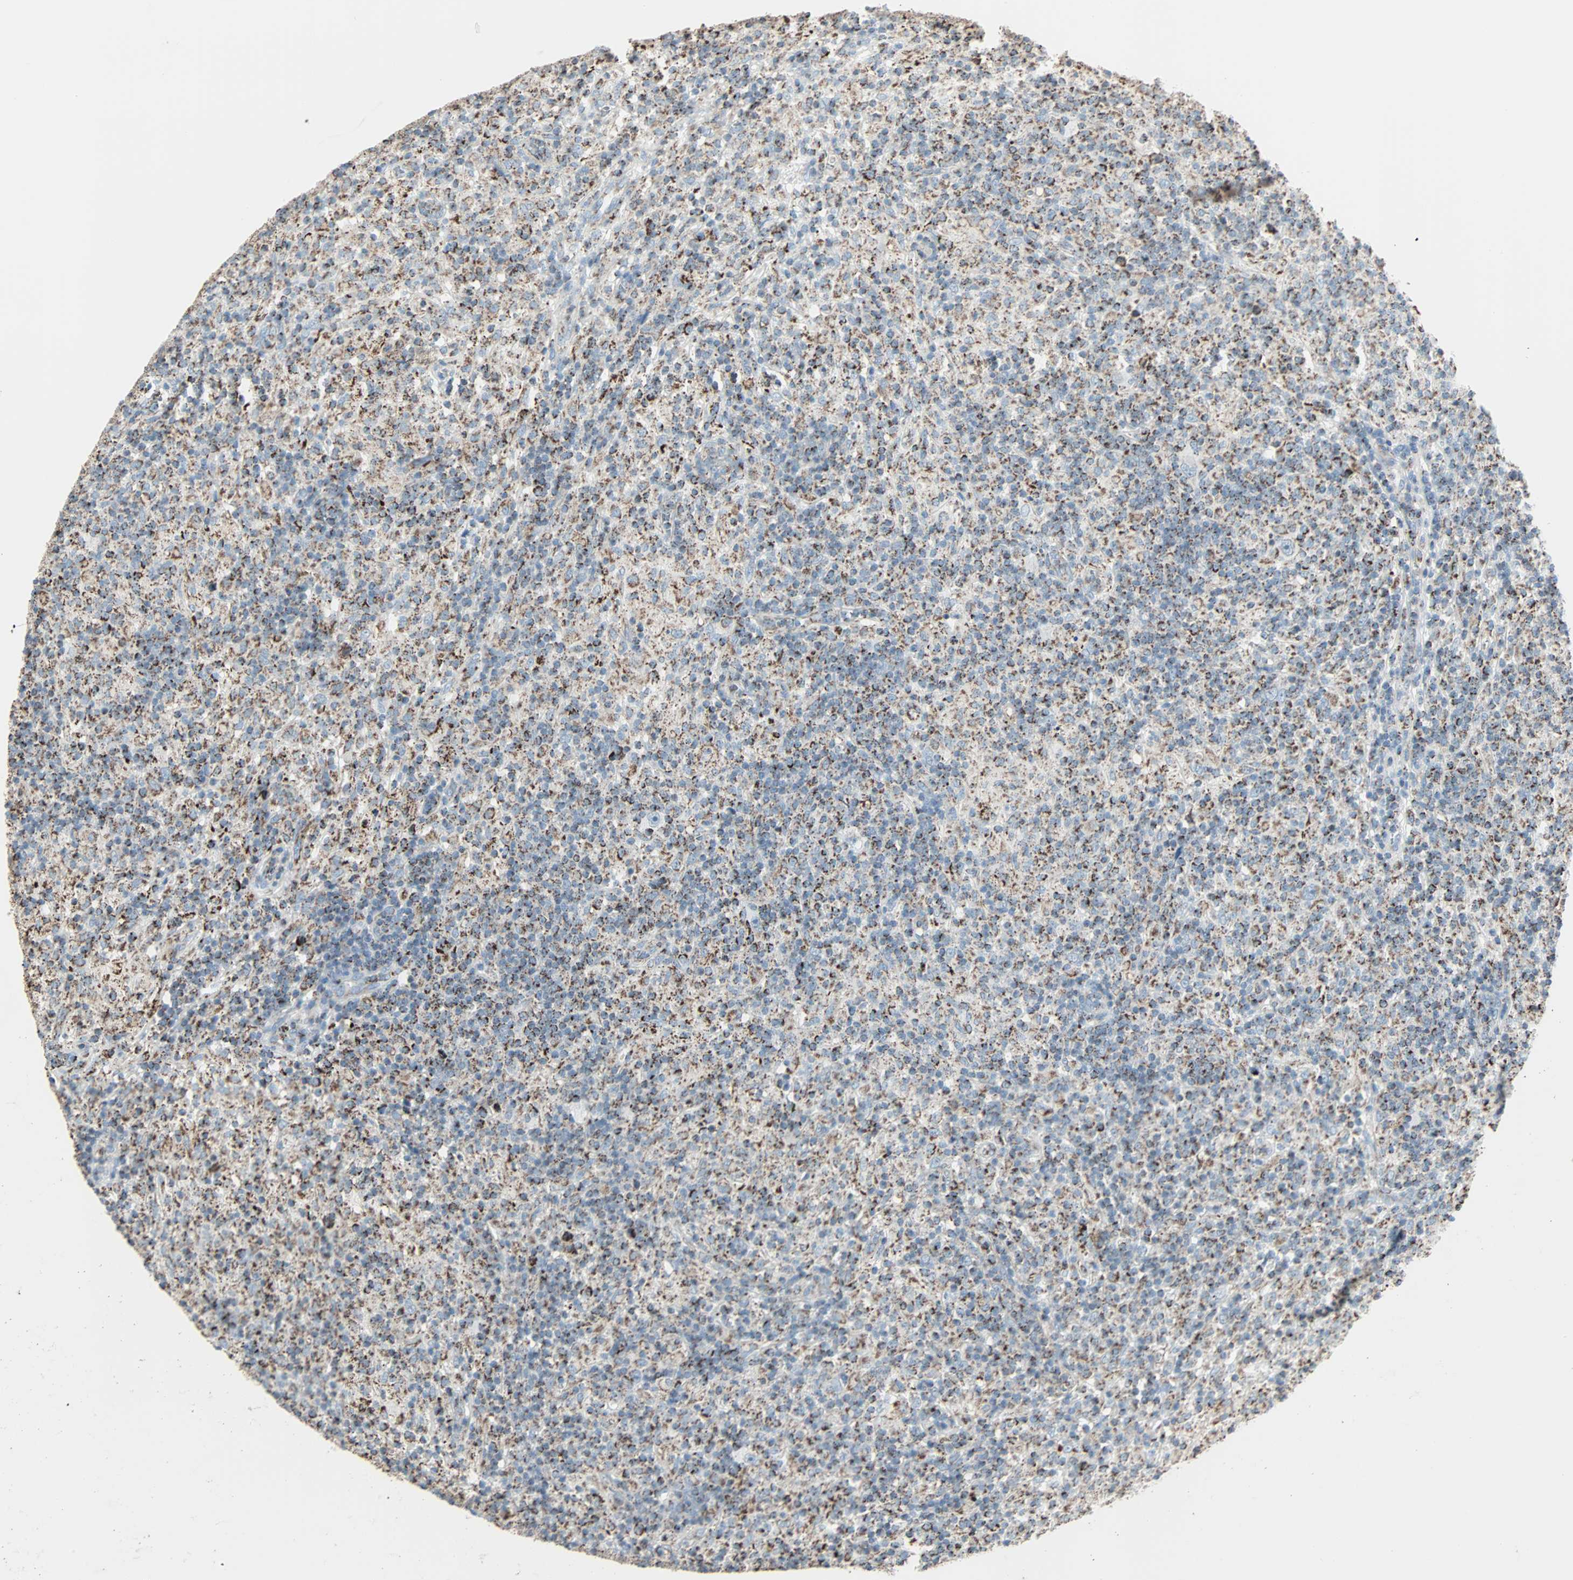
{"staining": {"intensity": "strong", "quantity": "25%-75%", "location": "cytoplasmic/membranous"}, "tissue": "lymphoma", "cell_type": "Tumor cells", "image_type": "cancer", "snomed": [{"axis": "morphology", "description": "Hodgkin's disease, NOS"}, {"axis": "topography", "description": "Lymph node"}], "caption": "This photomicrograph exhibits IHC staining of human Hodgkin's disease, with high strong cytoplasmic/membranous staining in about 25%-75% of tumor cells.", "gene": "IDH2", "patient": {"sex": "male", "age": 70}}